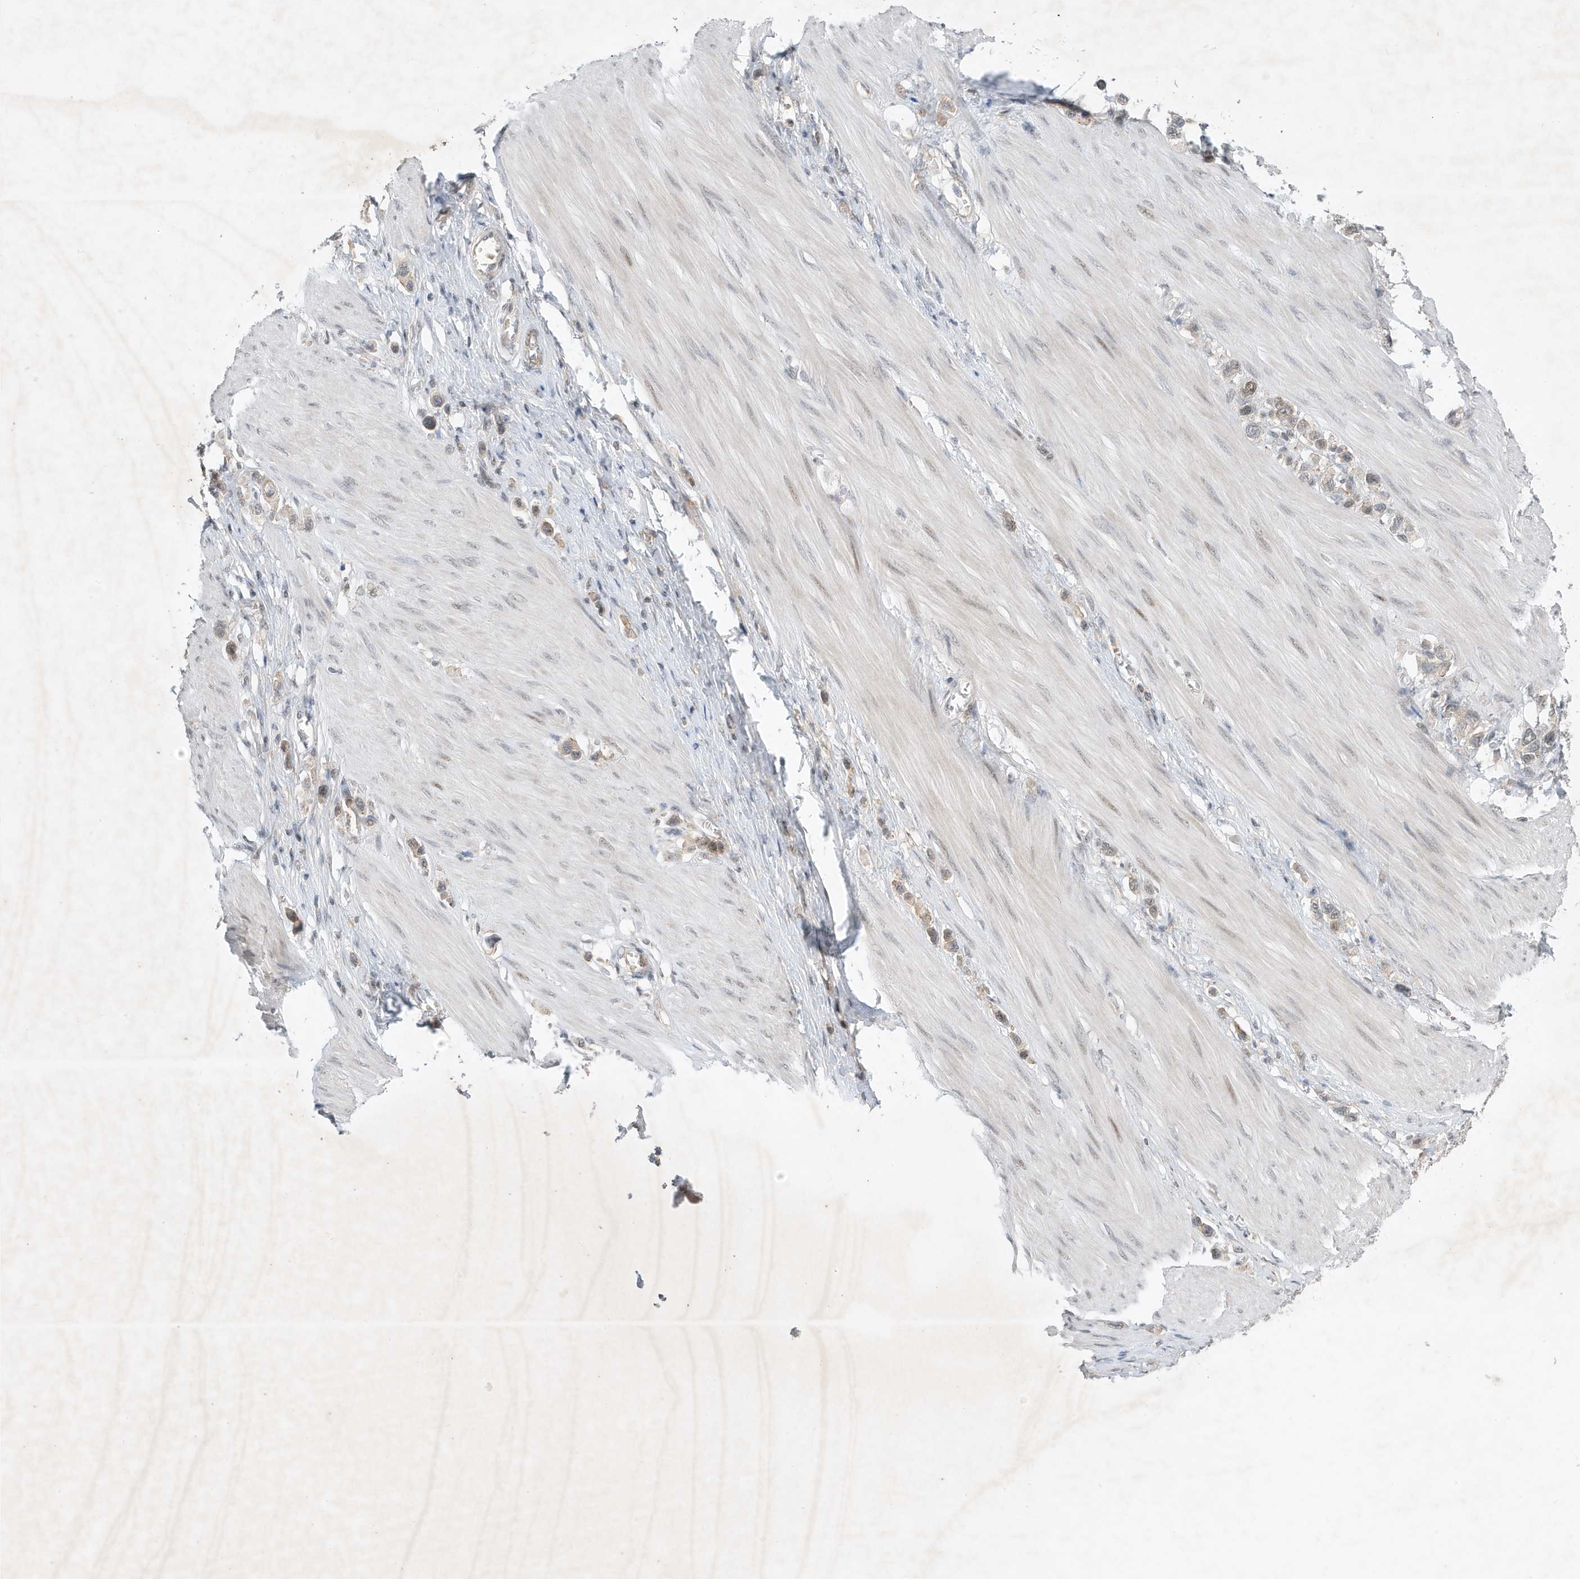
{"staining": {"intensity": "weak", "quantity": "25%-75%", "location": "cytoplasmic/membranous,nuclear"}, "tissue": "stomach cancer", "cell_type": "Tumor cells", "image_type": "cancer", "snomed": [{"axis": "morphology", "description": "Adenocarcinoma, NOS"}, {"axis": "topography", "description": "Stomach"}], "caption": "Protein expression analysis of stomach cancer reveals weak cytoplasmic/membranous and nuclear staining in approximately 25%-75% of tumor cells.", "gene": "MAST3", "patient": {"sex": "female", "age": 65}}